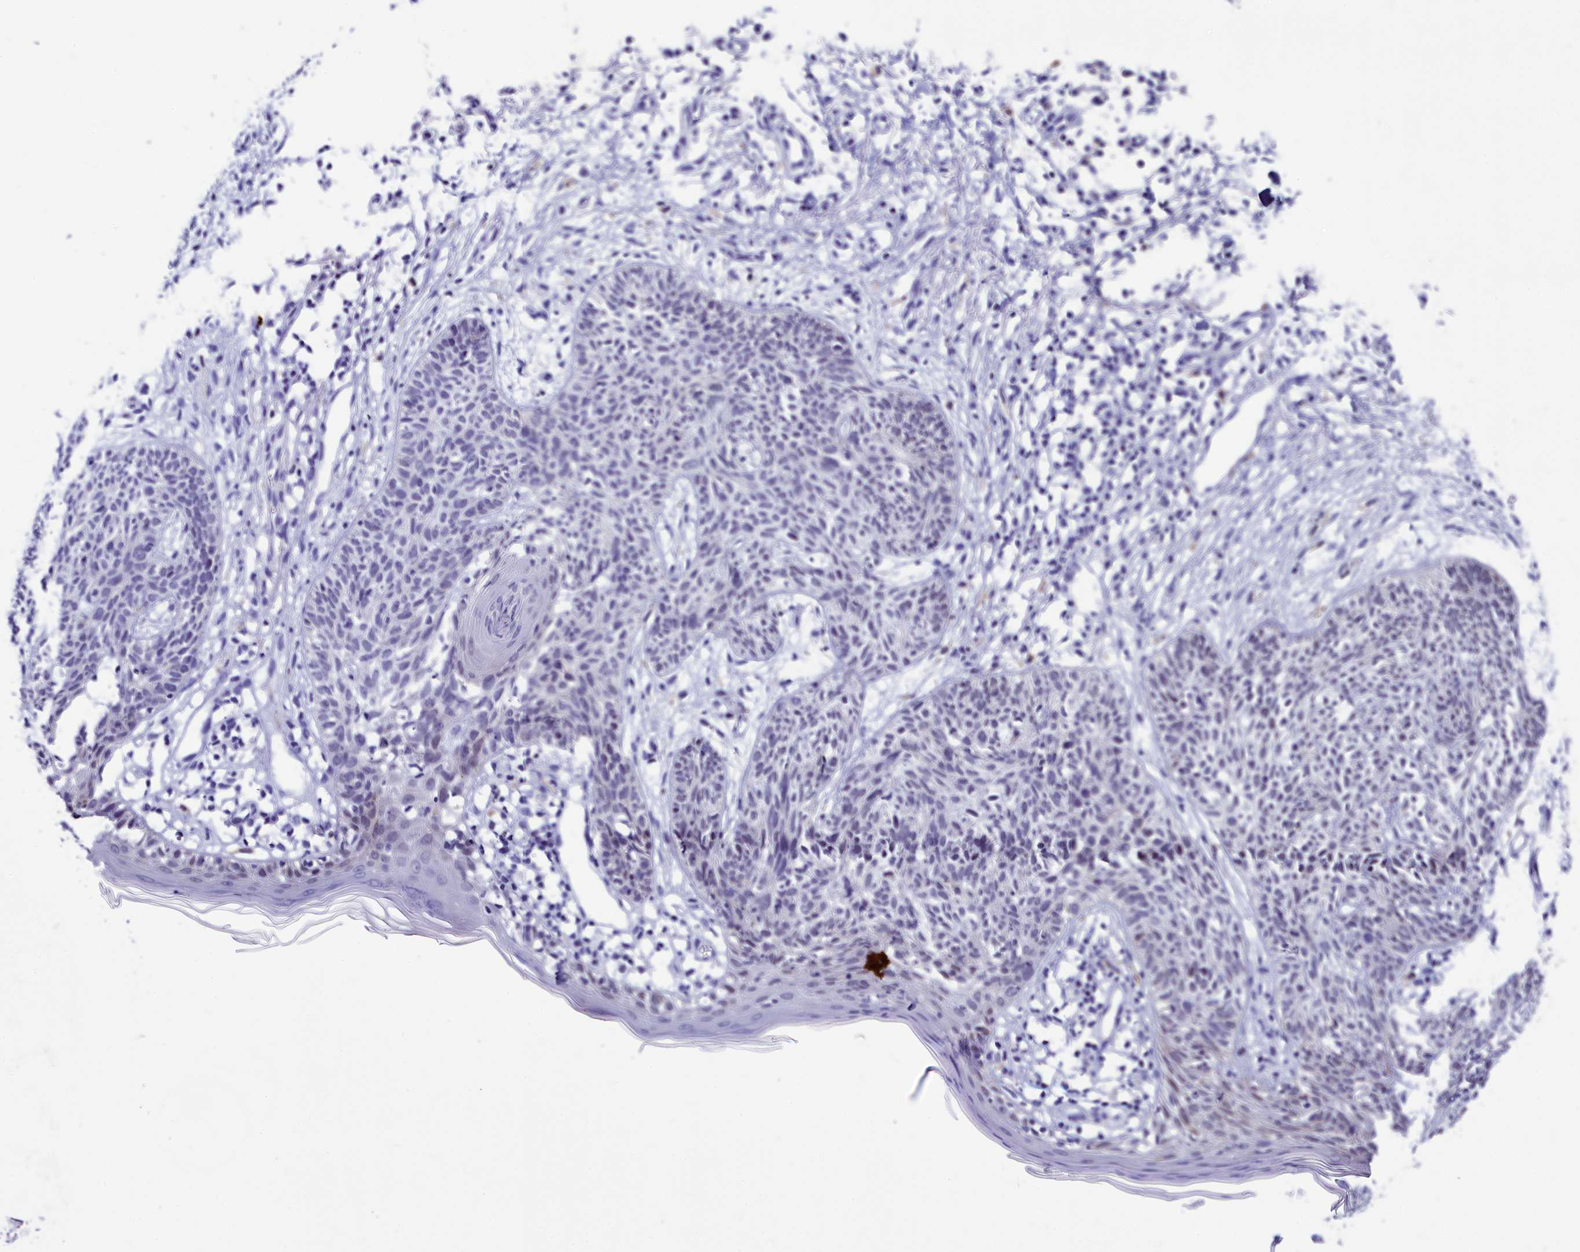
{"staining": {"intensity": "negative", "quantity": "none", "location": "none"}, "tissue": "skin cancer", "cell_type": "Tumor cells", "image_type": "cancer", "snomed": [{"axis": "morphology", "description": "Basal cell carcinoma"}, {"axis": "topography", "description": "Skin"}], "caption": "Basal cell carcinoma (skin) was stained to show a protein in brown. There is no significant expression in tumor cells.", "gene": "SLC39A6", "patient": {"sex": "female", "age": 66}}